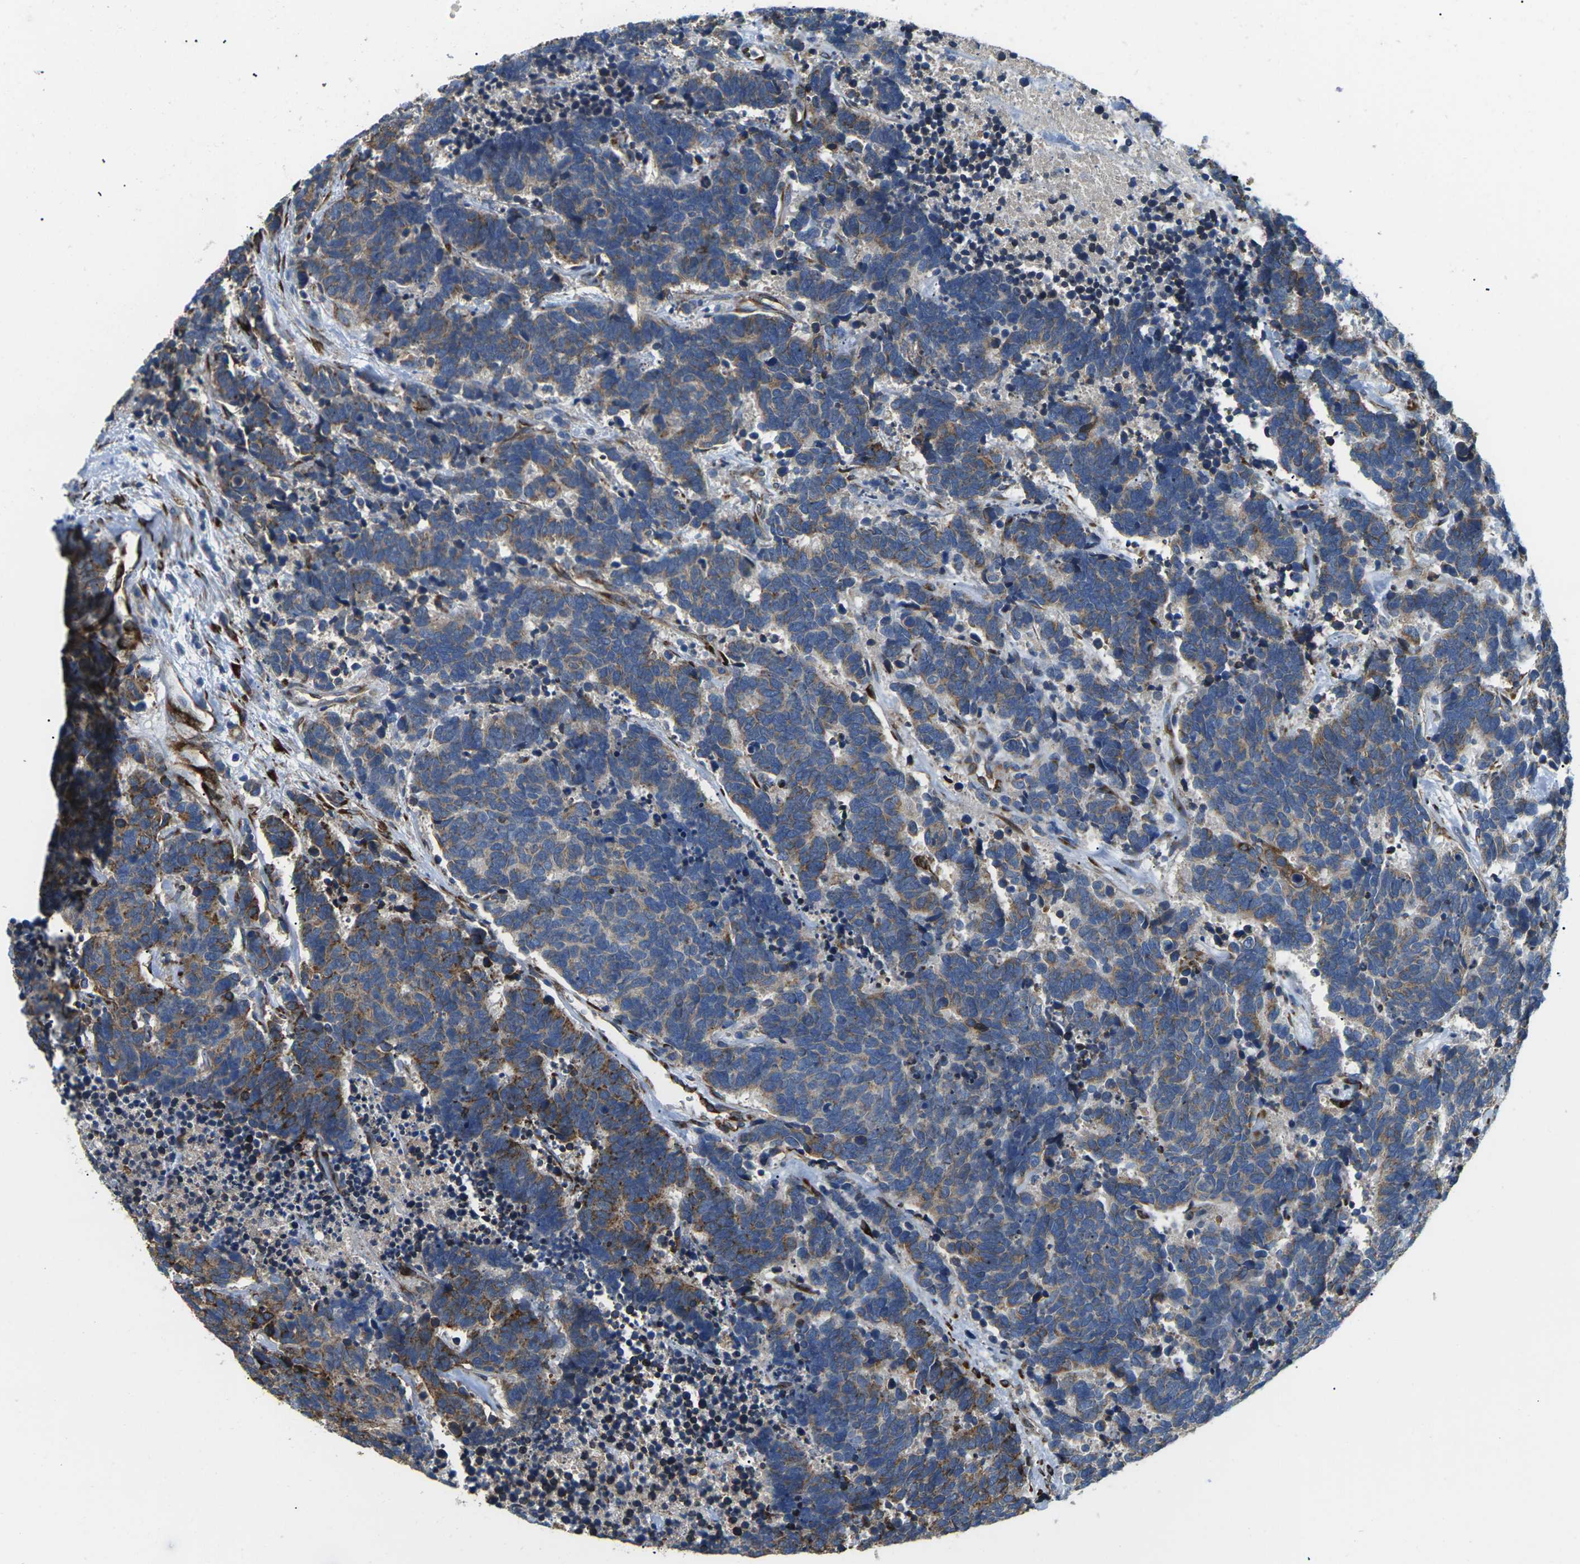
{"staining": {"intensity": "weak", "quantity": "25%-75%", "location": "cytoplasmic/membranous"}, "tissue": "carcinoid", "cell_type": "Tumor cells", "image_type": "cancer", "snomed": [{"axis": "morphology", "description": "Carcinoma, NOS"}, {"axis": "morphology", "description": "Carcinoid, malignant, NOS"}, {"axis": "topography", "description": "Urinary bladder"}], "caption": "A brown stain shows weak cytoplasmic/membranous staining of a protein in human carcinoid (malignant) tumor cells.", "gene": "PDZD8", "patient": {"sex": "male", "age": 57}}